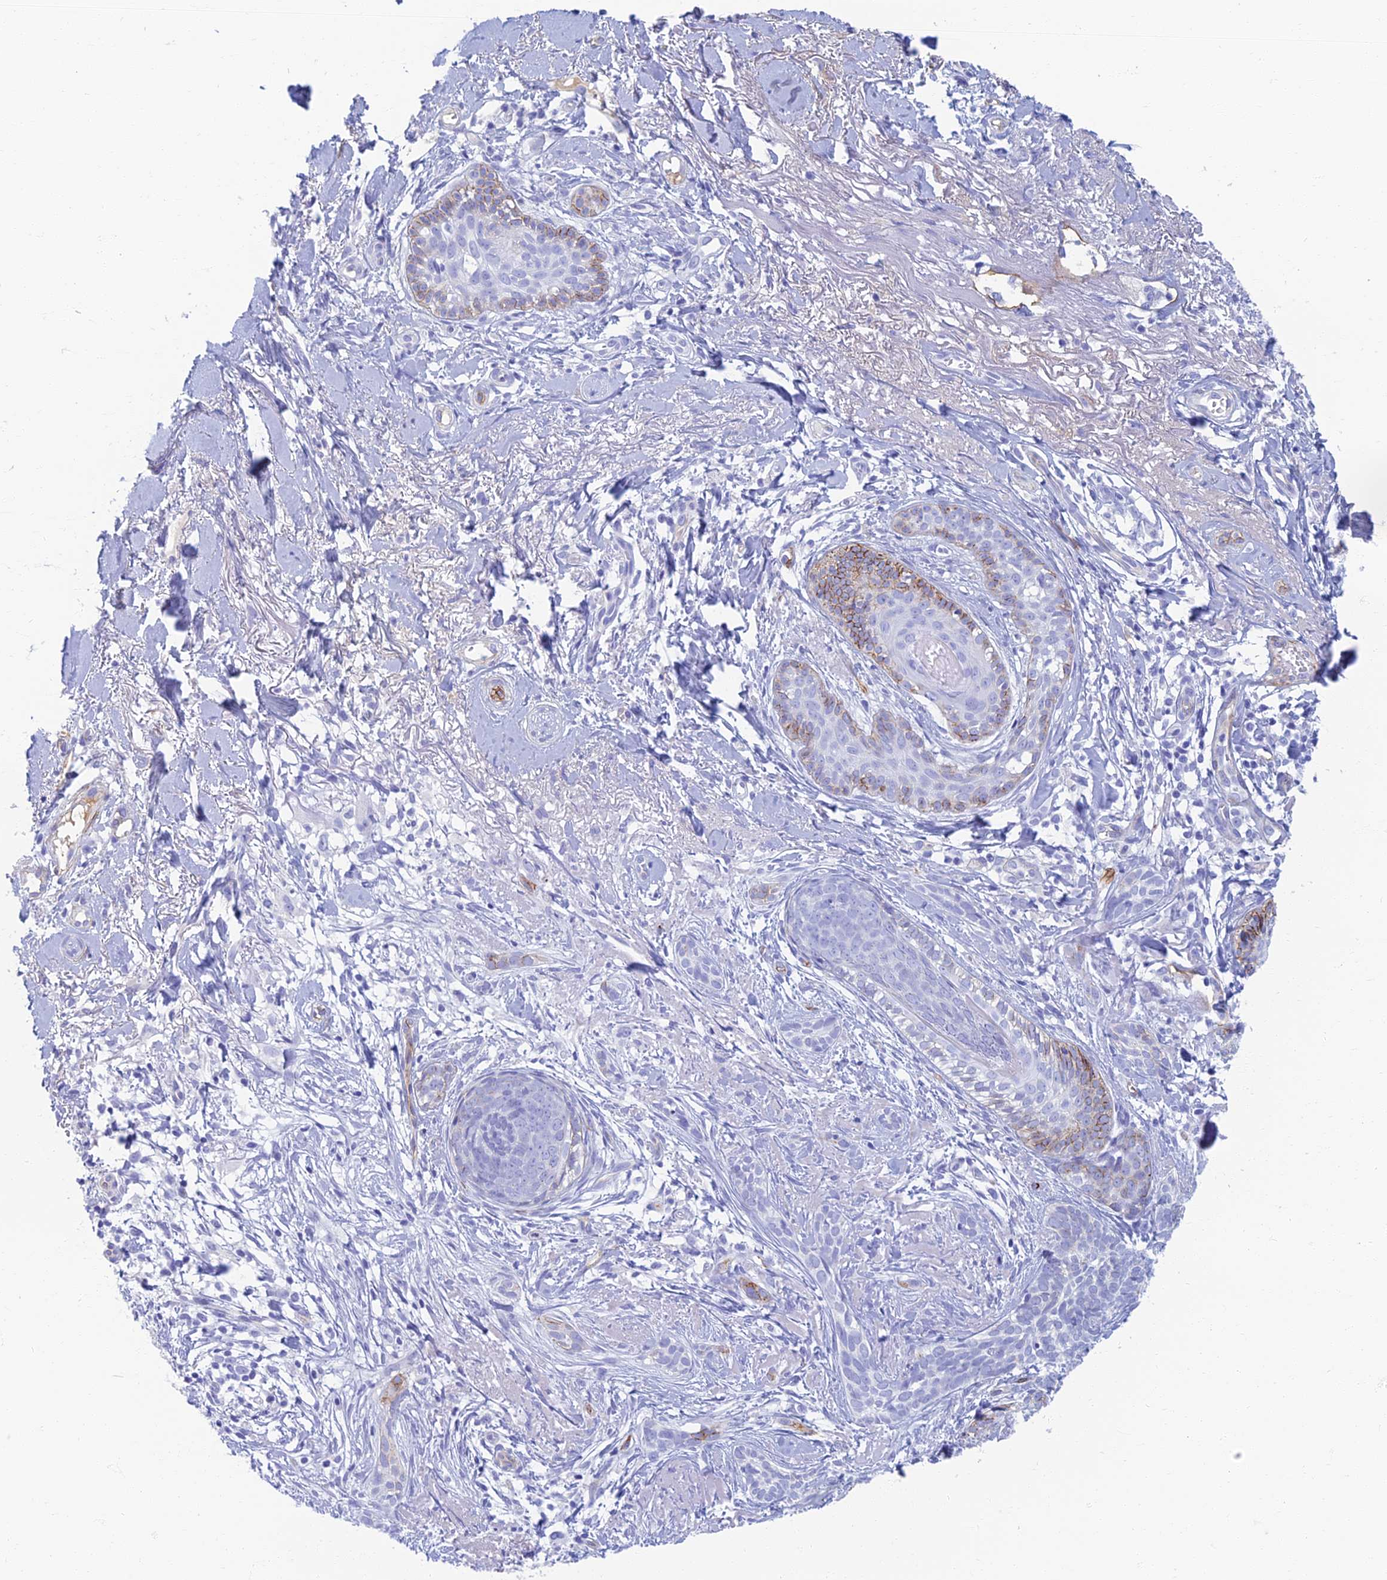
{"staining": {"intensity": "negative", "quantity": "none", "location": "none"}, "tissue": "skin cancer", "cell_type": "Tumor cells", "image_type": "cancer", "snomed": [{"axis": "morphology", "description": "Basal cell carcinoma"}, {"axis": "topography", "description": "Skin"}], "caption": "This is an immunohistochemistry (IHC) micrograph of human basal cell carcinoma (skin). There is no staining in tumor cells.", "gene": "ETFRF1", "patient": {"sex": "female", "age": 76}}